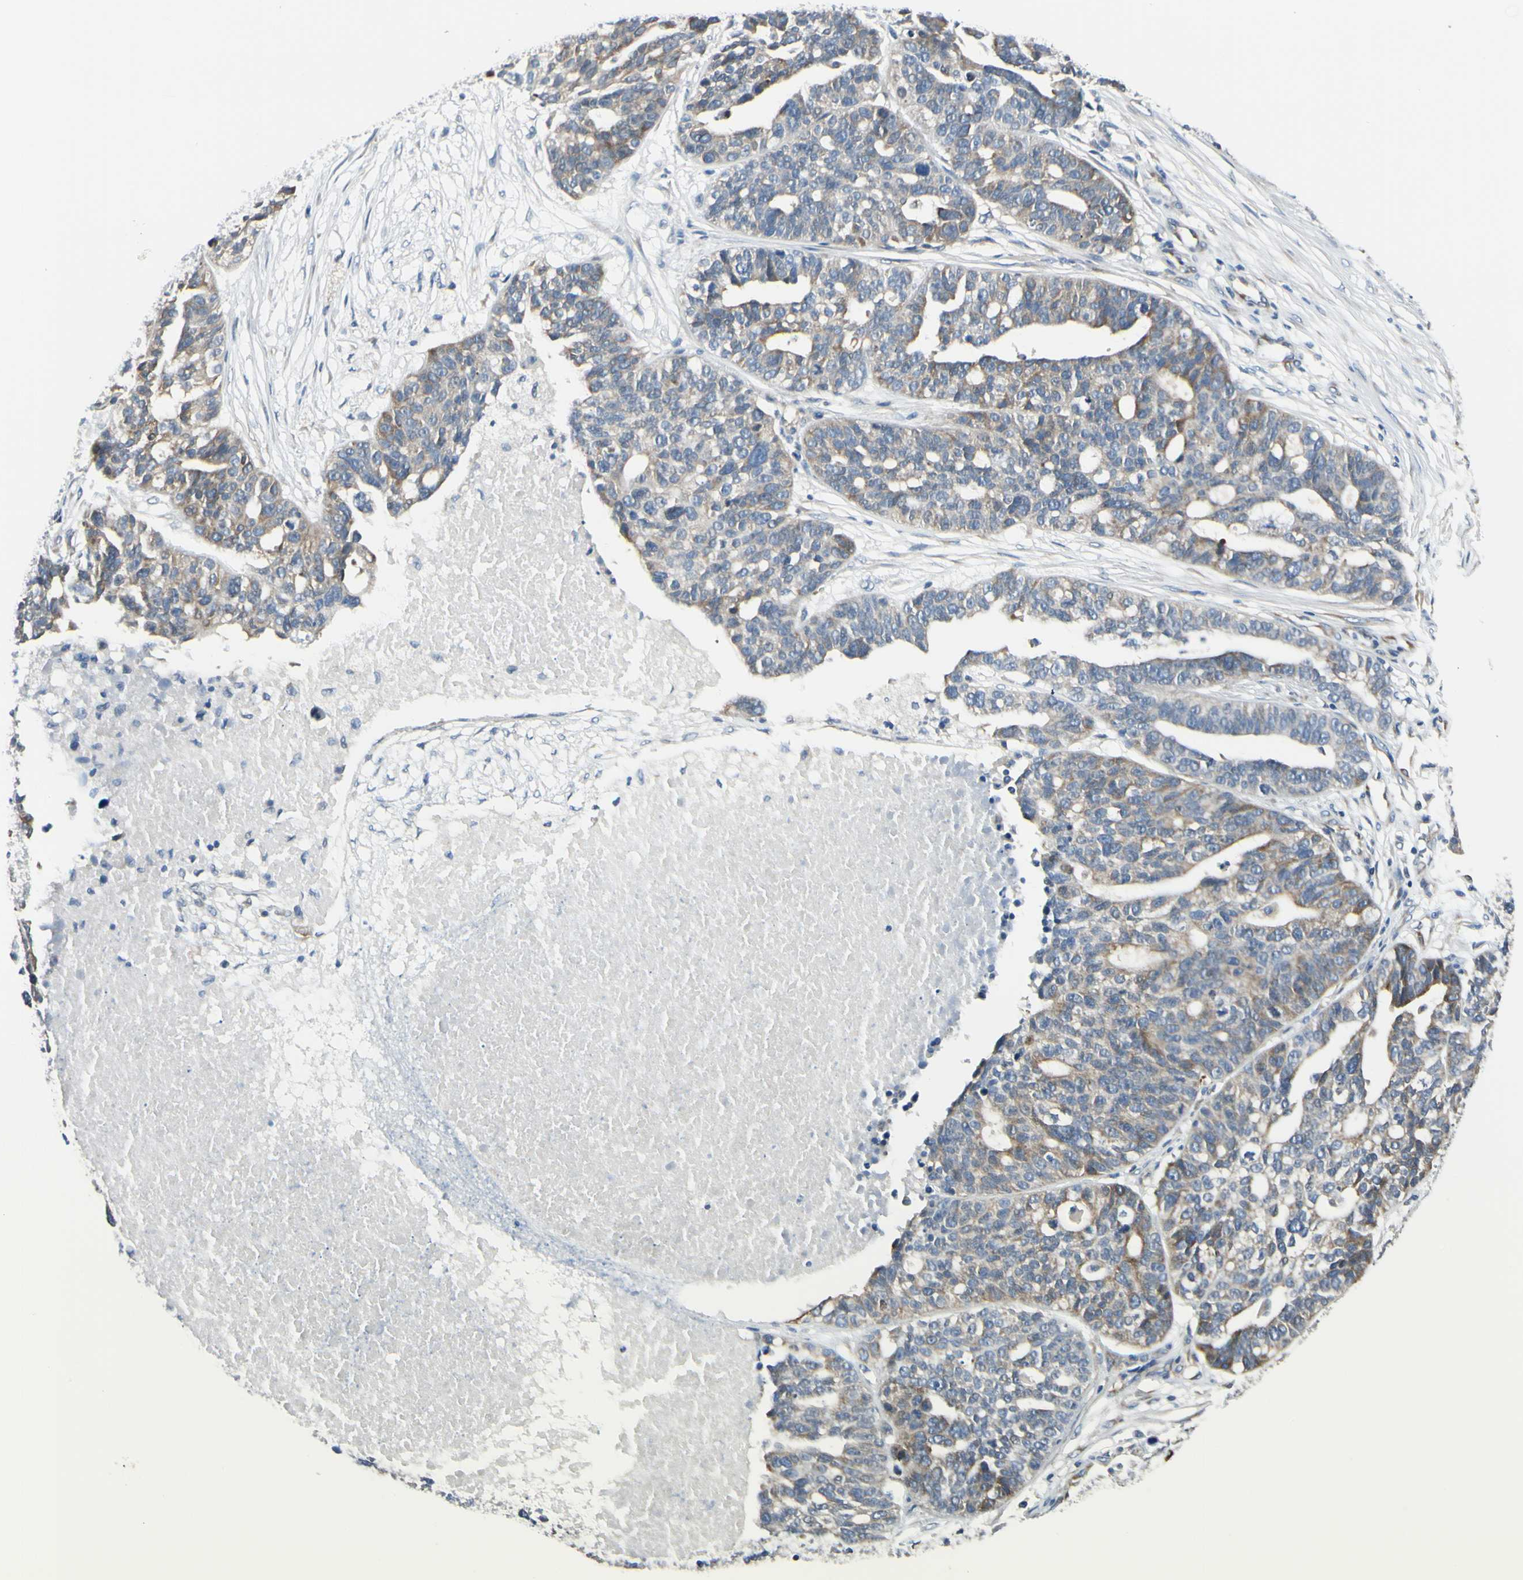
{"staining": {"intensity": "weak", "quantity": ">75%", "location": "cytoplasmic/membranous"}, "tissue": "ovarian cancer", "cell_type": "Tumor cells", "image_type": "cancer", "snomed": [{"axis": "morphology", "description": "Cystadenocarcinoma, serous, NOS"}, {"axis": "topography", "description": "Ovary"}], "caption": "A histopathology image of ovarian serous cystadenocarcinoma stained for a protein shows weak cytoplasmic/membranous brown staining in tumor cells.", "gene": "SELENOS", "patient": {"sex": "female", "age": 59}}